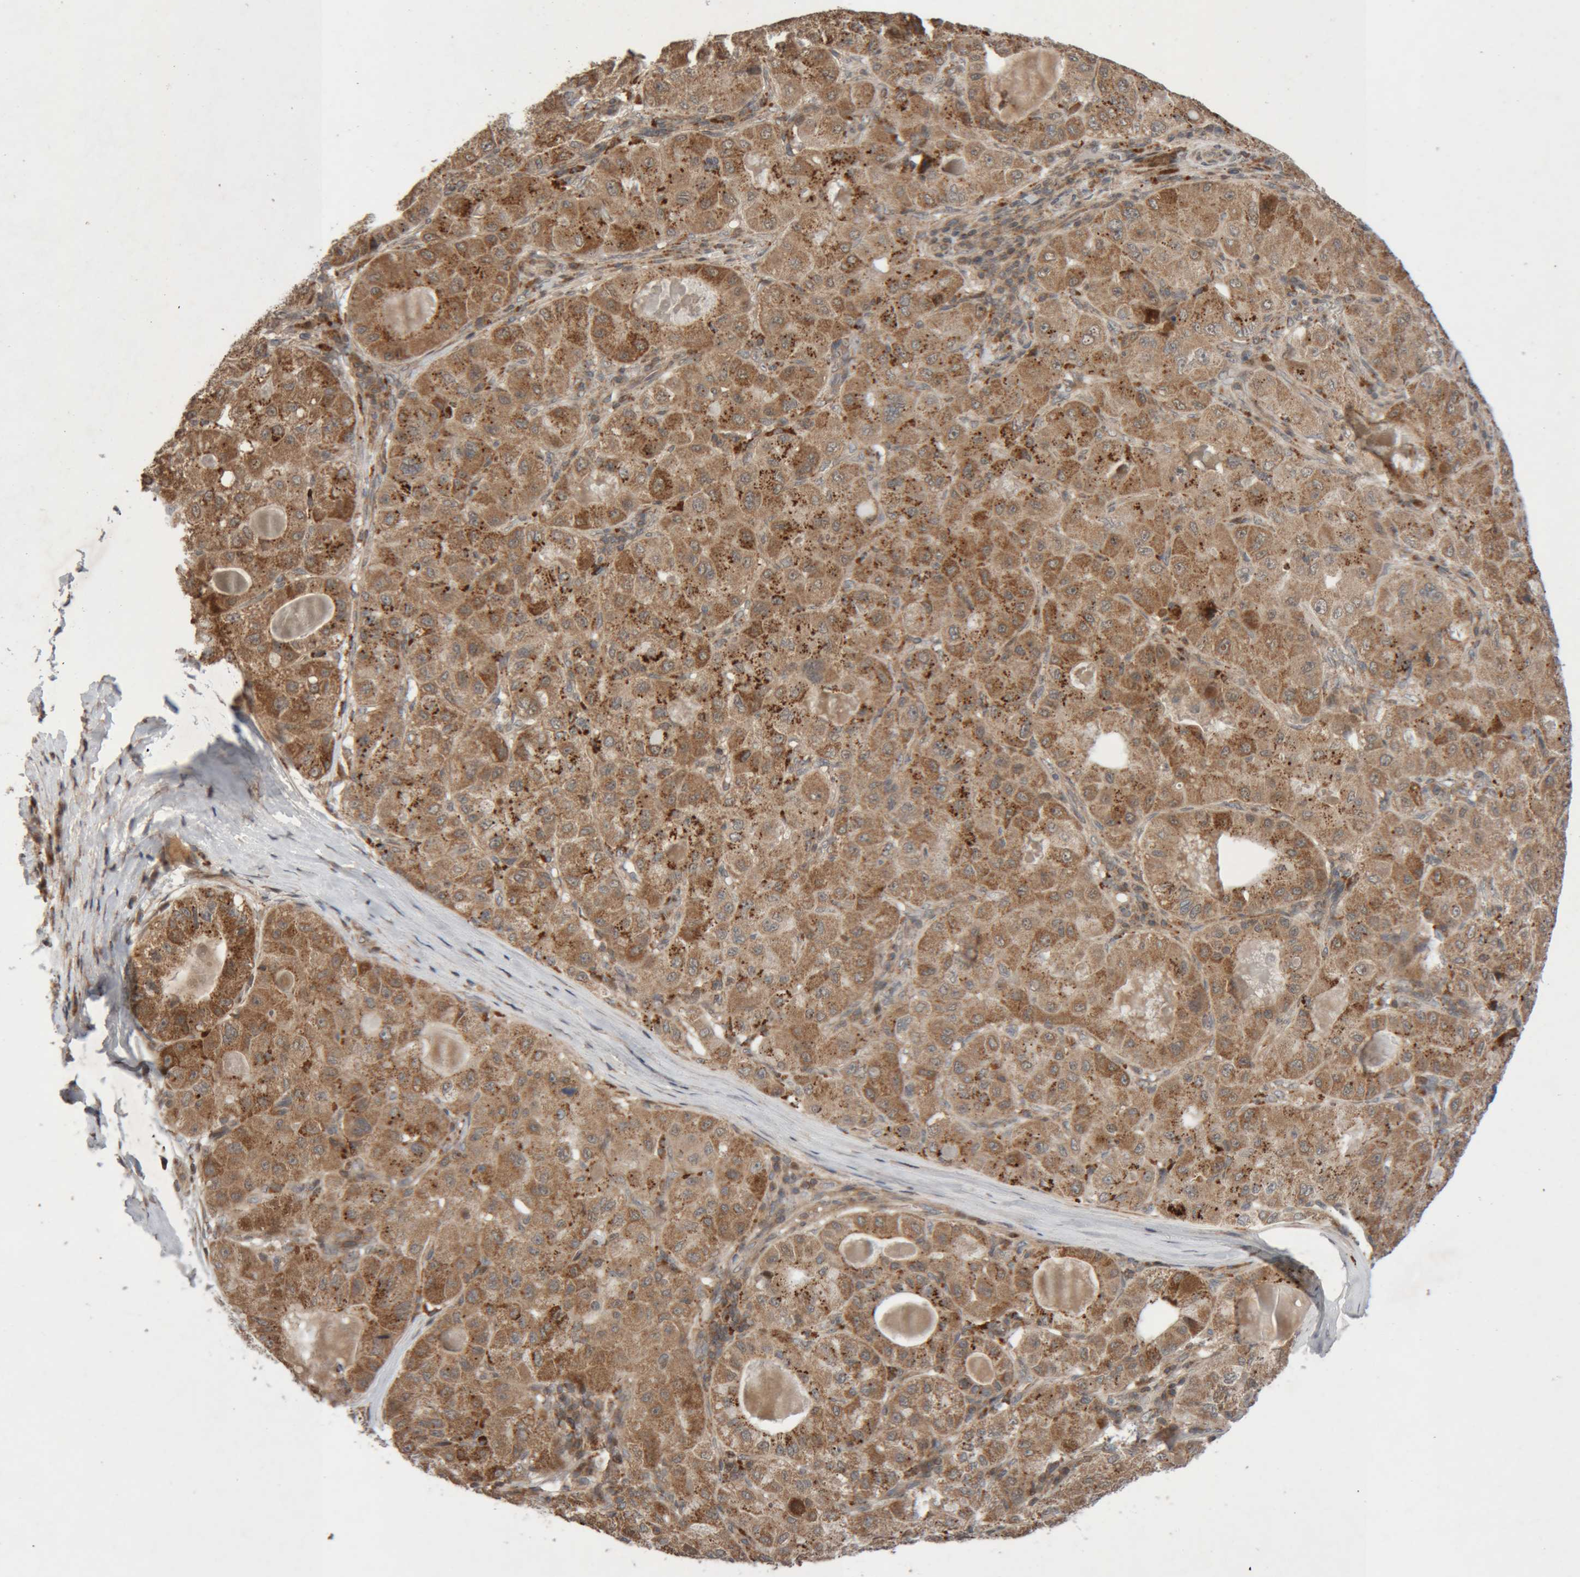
{"staining": {"intensity": "moderate", "quantity": ">75%", "location": "cytoplasmic/membranous"}, "tissue": "liver cancer", "cell_type": "Tumor cells", "image_type": "cancer", "snomed": [{"axis": "morphology", "description": "Carcinoma, Hepatocellular, NOS"}, {"axis": "topography", "description": "Liver"}], "caption": "A medium amount of moderate cytoplasmic/membranous staining is present in about >75% of tumor cells in liver cancer tissue.", "gene": "KIF21B", "patient": {"sex": "male", "age": 80}}